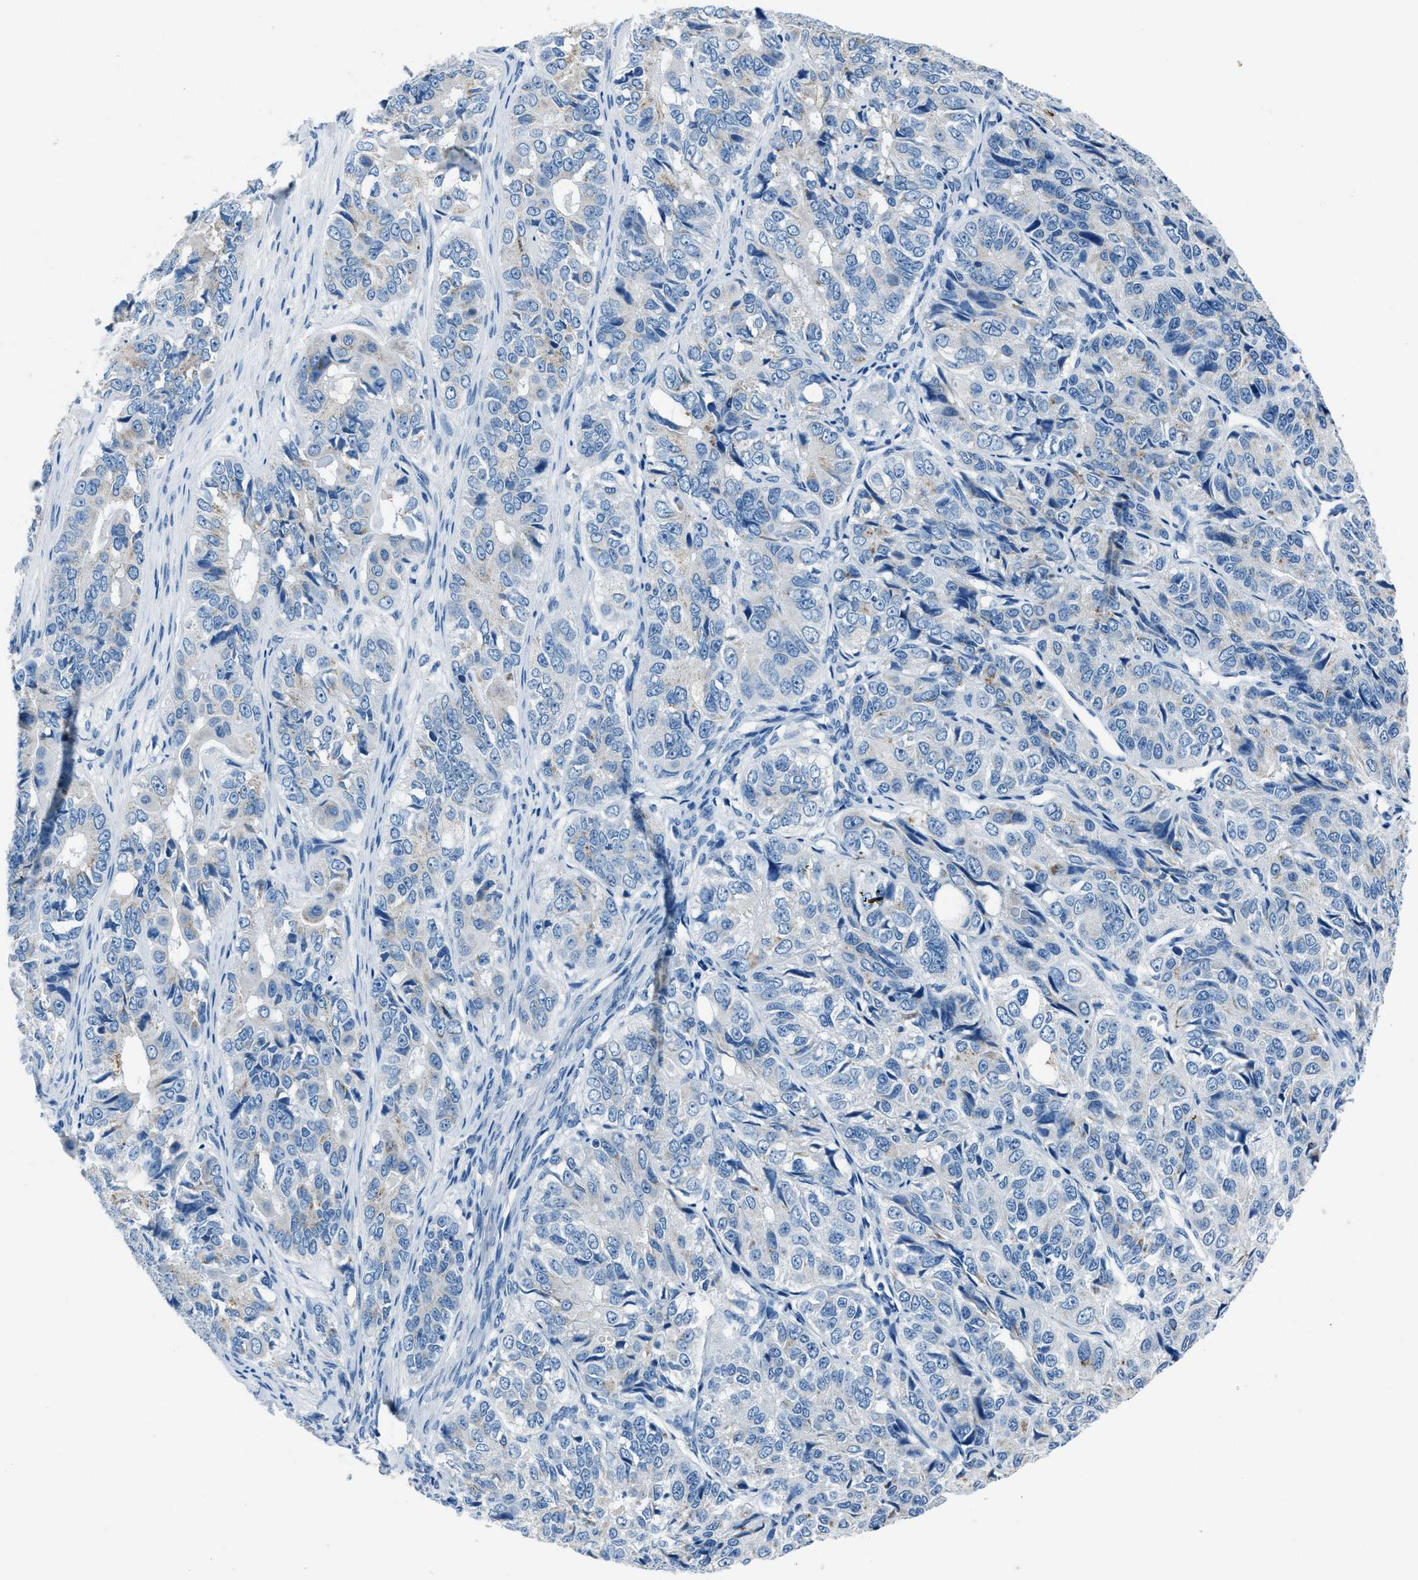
{"staining": {"intensity": "negative", "quantity": "none", "location": "none"}, "tissue": "ovarian cancer", "cell_type": "Tumor cells", "image_type": "cancer", "snomed": [{"axis": "morphology", "description": "Carcinoma, endometroid"}, {"axis": "topography", "description": "Ovary"}], "caption": "Immunohistochemical staining of human ovarian cancer reveals no significant positivity in tumor cells.", "gene": "AMACR", "patient": {"sex": "female", "age": 51}}